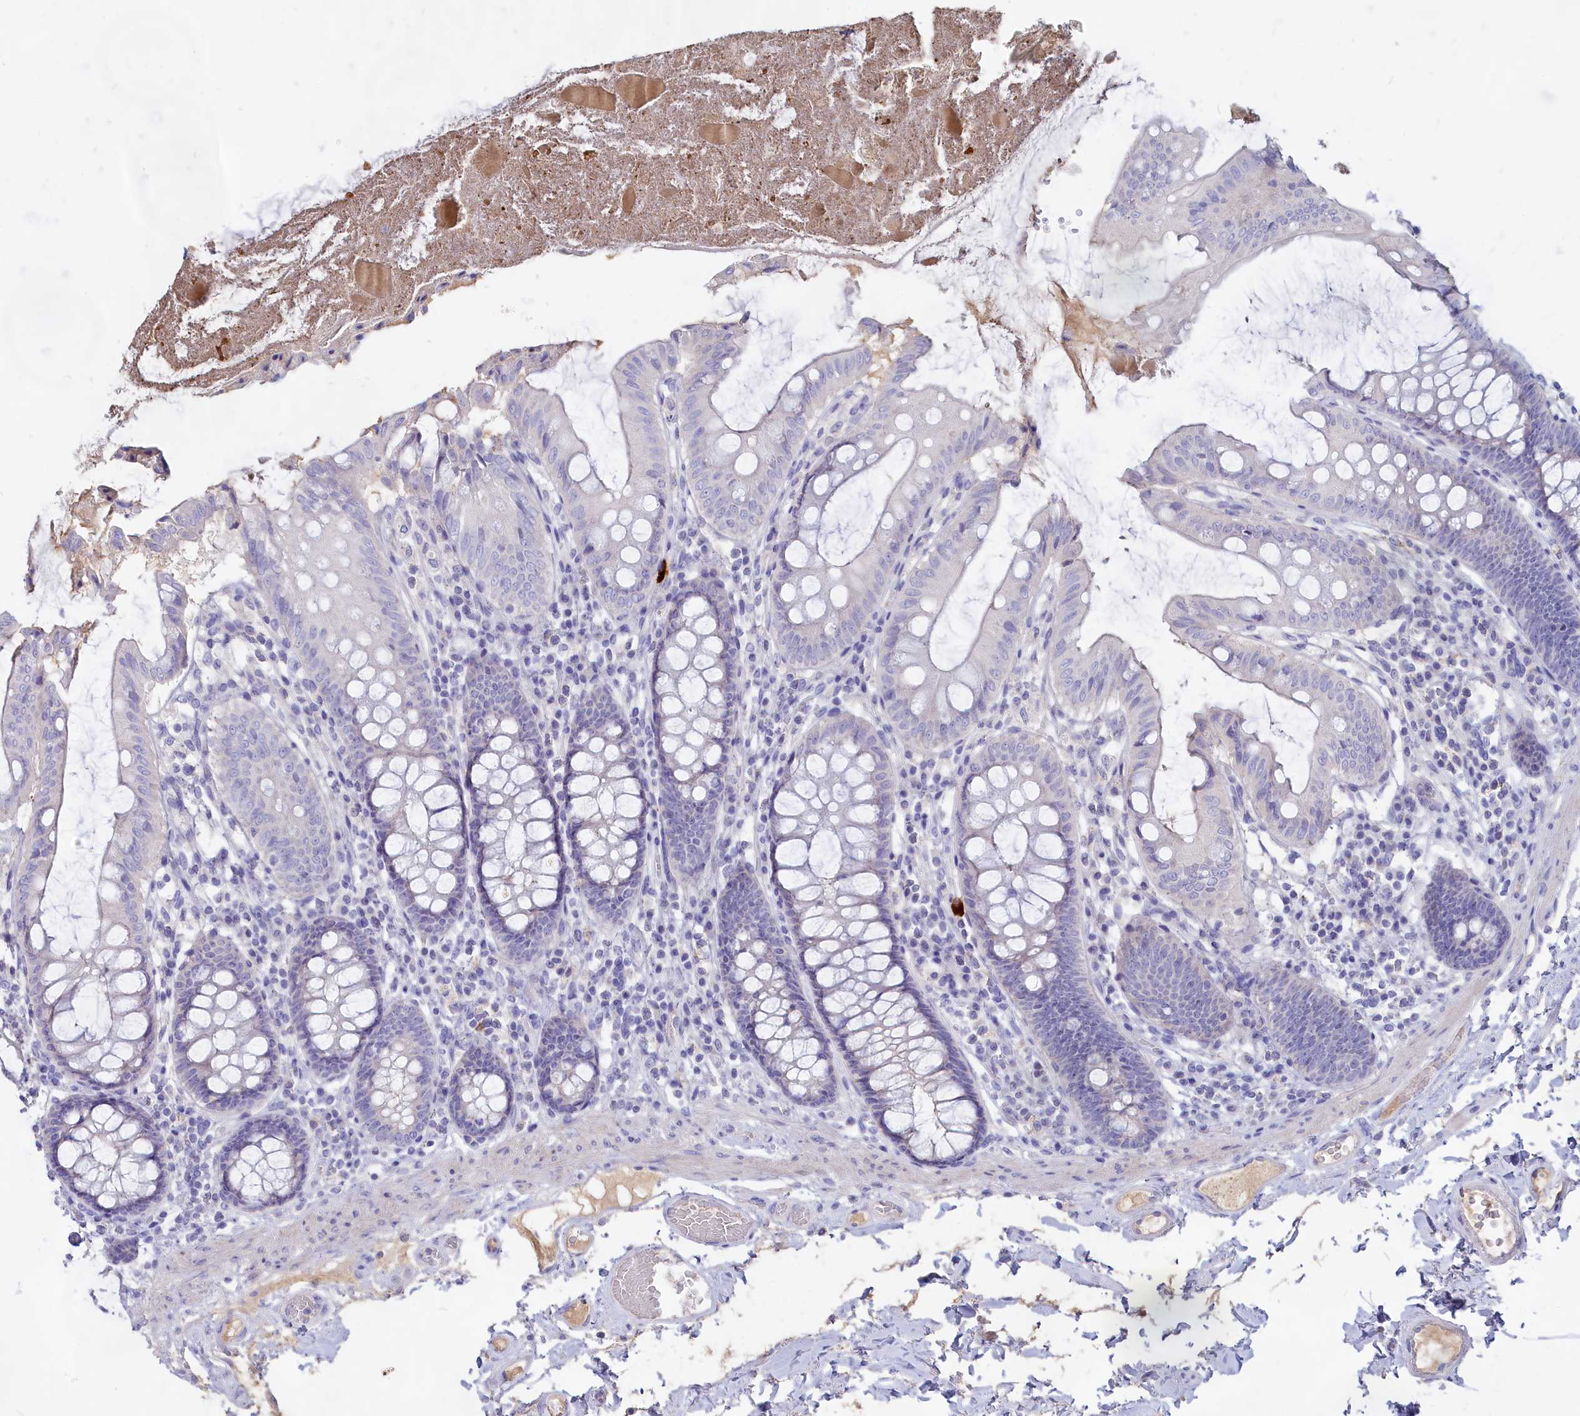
{"staining": {"intensity": "negative", "quantity": "none", "location": "none"}, "tissue": "colon", "cell_type": "Endothelial cells", "image_type": "normal", "snomed": [{"axis": "morphology", "description": "Normal tissue, NOS"}, {"axis": "topography", "description": "Colon"}], "caption": "A high-resolution image shows IHC staining of unremarkable colon, which exhibits no significant expression in endothelial cells.", "gene": "ADGRA1", "patient": {"sex": "male", "age": 84}}